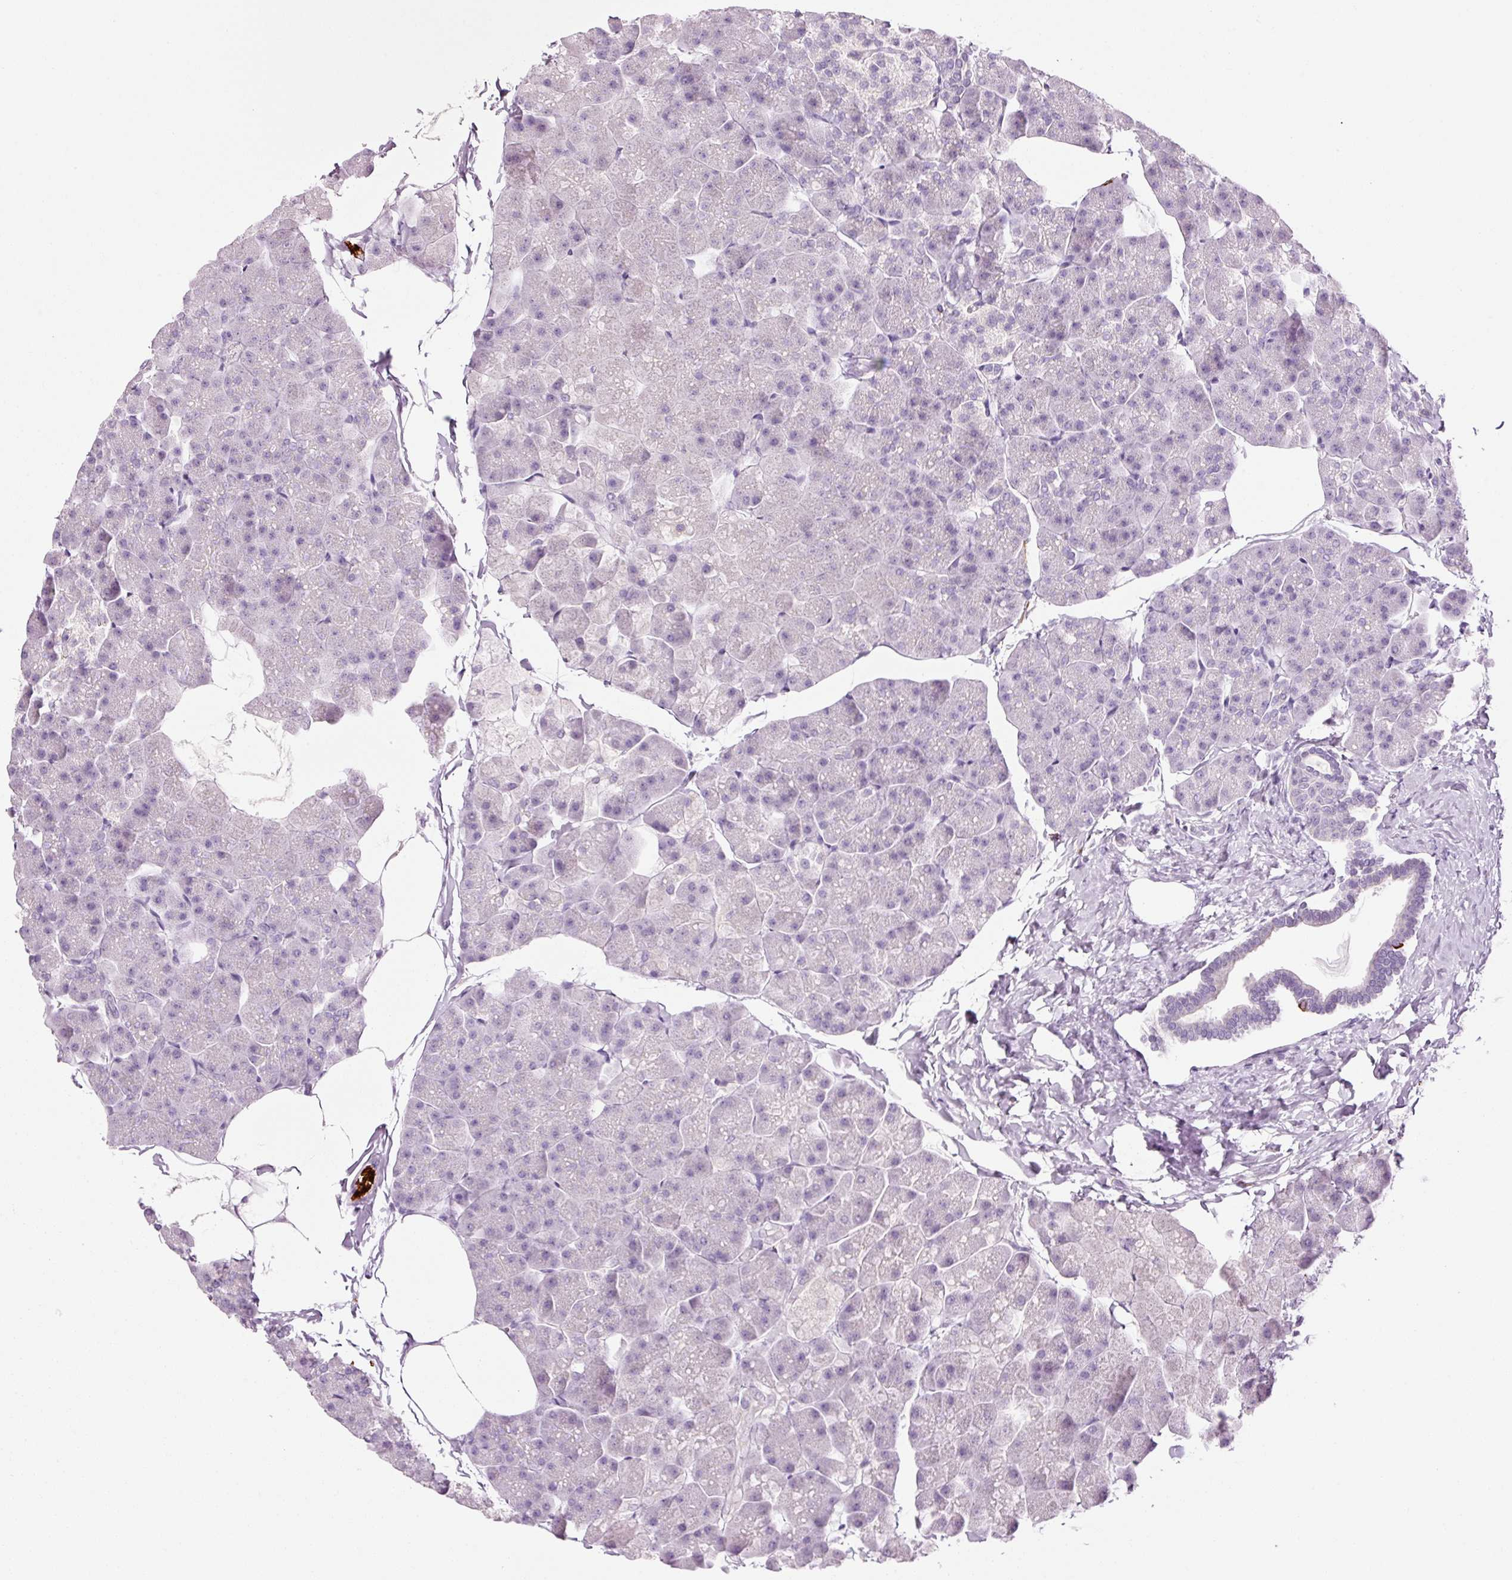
{"staining": {"intensity": "moderate", "quantity": "<25%", "location": "nuclear"}, "tissue": "pancreas", "cell_type": "Exocrine glandular cells", "image_type": "normal", "snomed": [{"axis": "morphology", "description": "Normal tissue, NOS"}, {"axis": "topography", "description": "Pancreas"}], "caption": "Exocrine glandular cells display low levels of moderate nuclear staining in about <25% of cells in benign pancreas. (DAB IHC with brightfield microscopy, high magnification).", "gene": "ANKRD20A1", "patient": {"sex": "male", "age": 35}}